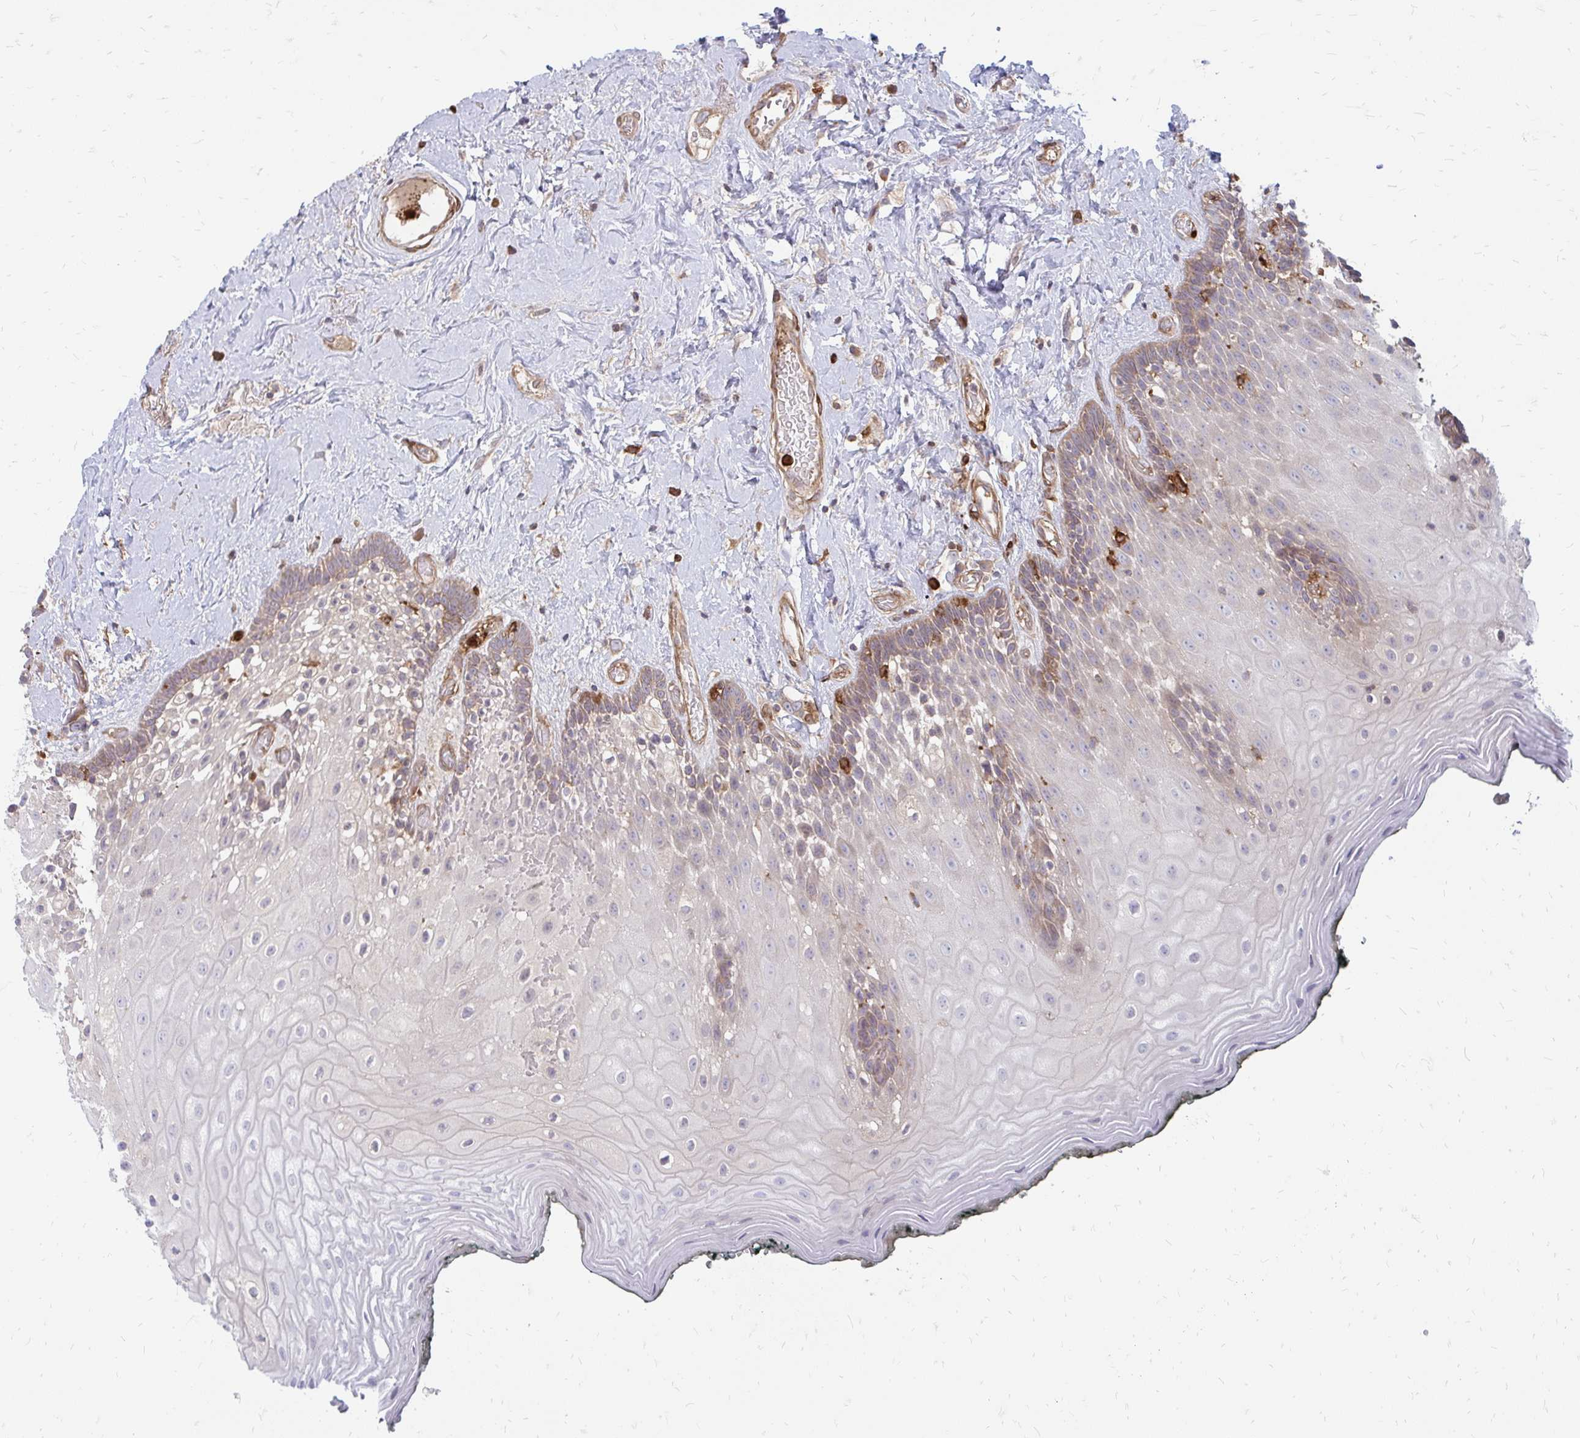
{"staining": {"intensity": "weak", "quantity": "<25%", "location": "cytoplasmic/membranous"}, "tissue": "oral mucosa", "cell_type": "Squamous epithelial cells", "image_type": "normal", "snomed": [{"axis": "morphology", "description": "Normal tissue, NOS"}, {"axis": "morphology", "description": "Squamous cell carcinoma, NOS"}, {"axis": "topography", "description": "Oral tissue"}, {"axis": "topography", "description": "Head-Neck"}], "caption": "Immunohistochemistry (IHC) of benign human oral mucosa reveals no expression in squamous epithelial cells.", "gene": "ASAP1", "patient": {"sex": "male", "age": 64}}